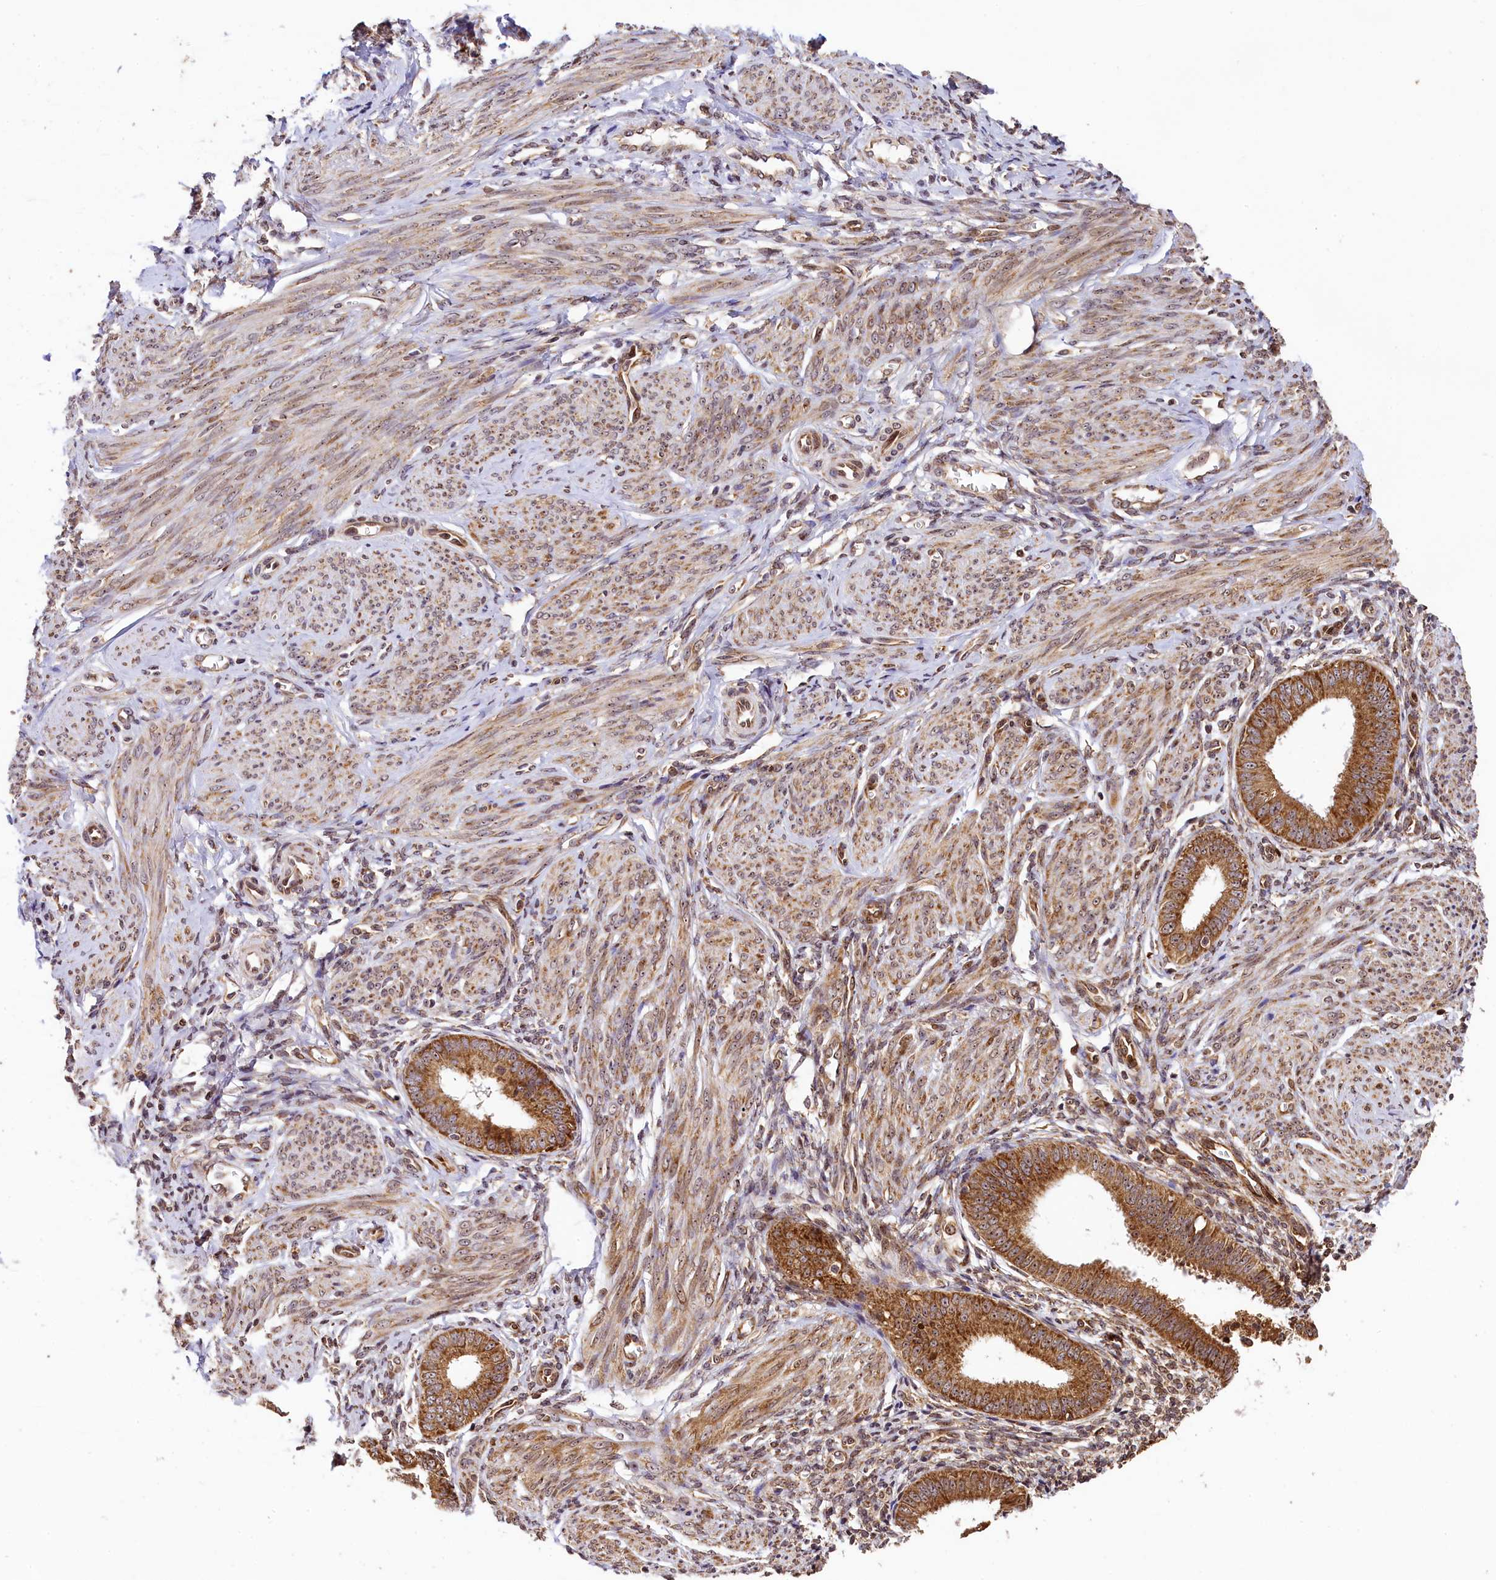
{"staining": {"intensity": "moderate", "quantity": "<25%", "location": "cytoplasmic/membranous"}, "tissue": "endometrium", "cell_type": "Cells in endometrial stroma", "image_type": "normal", "snomed": [{"axis": "morphology", "description": "Normal tissue, NOS"}, {"axis": "topography", "description": "Uterus"}, {"axis": "topography", "description": "Endometrium"}], "caption": "A brown stain shows moderate cytoplasmic/membranous expression of a protein in cells in endometrial stroma of benign endometrium.", "gene": "LARP4", "patient": {"sex": "female", "age": 48}}